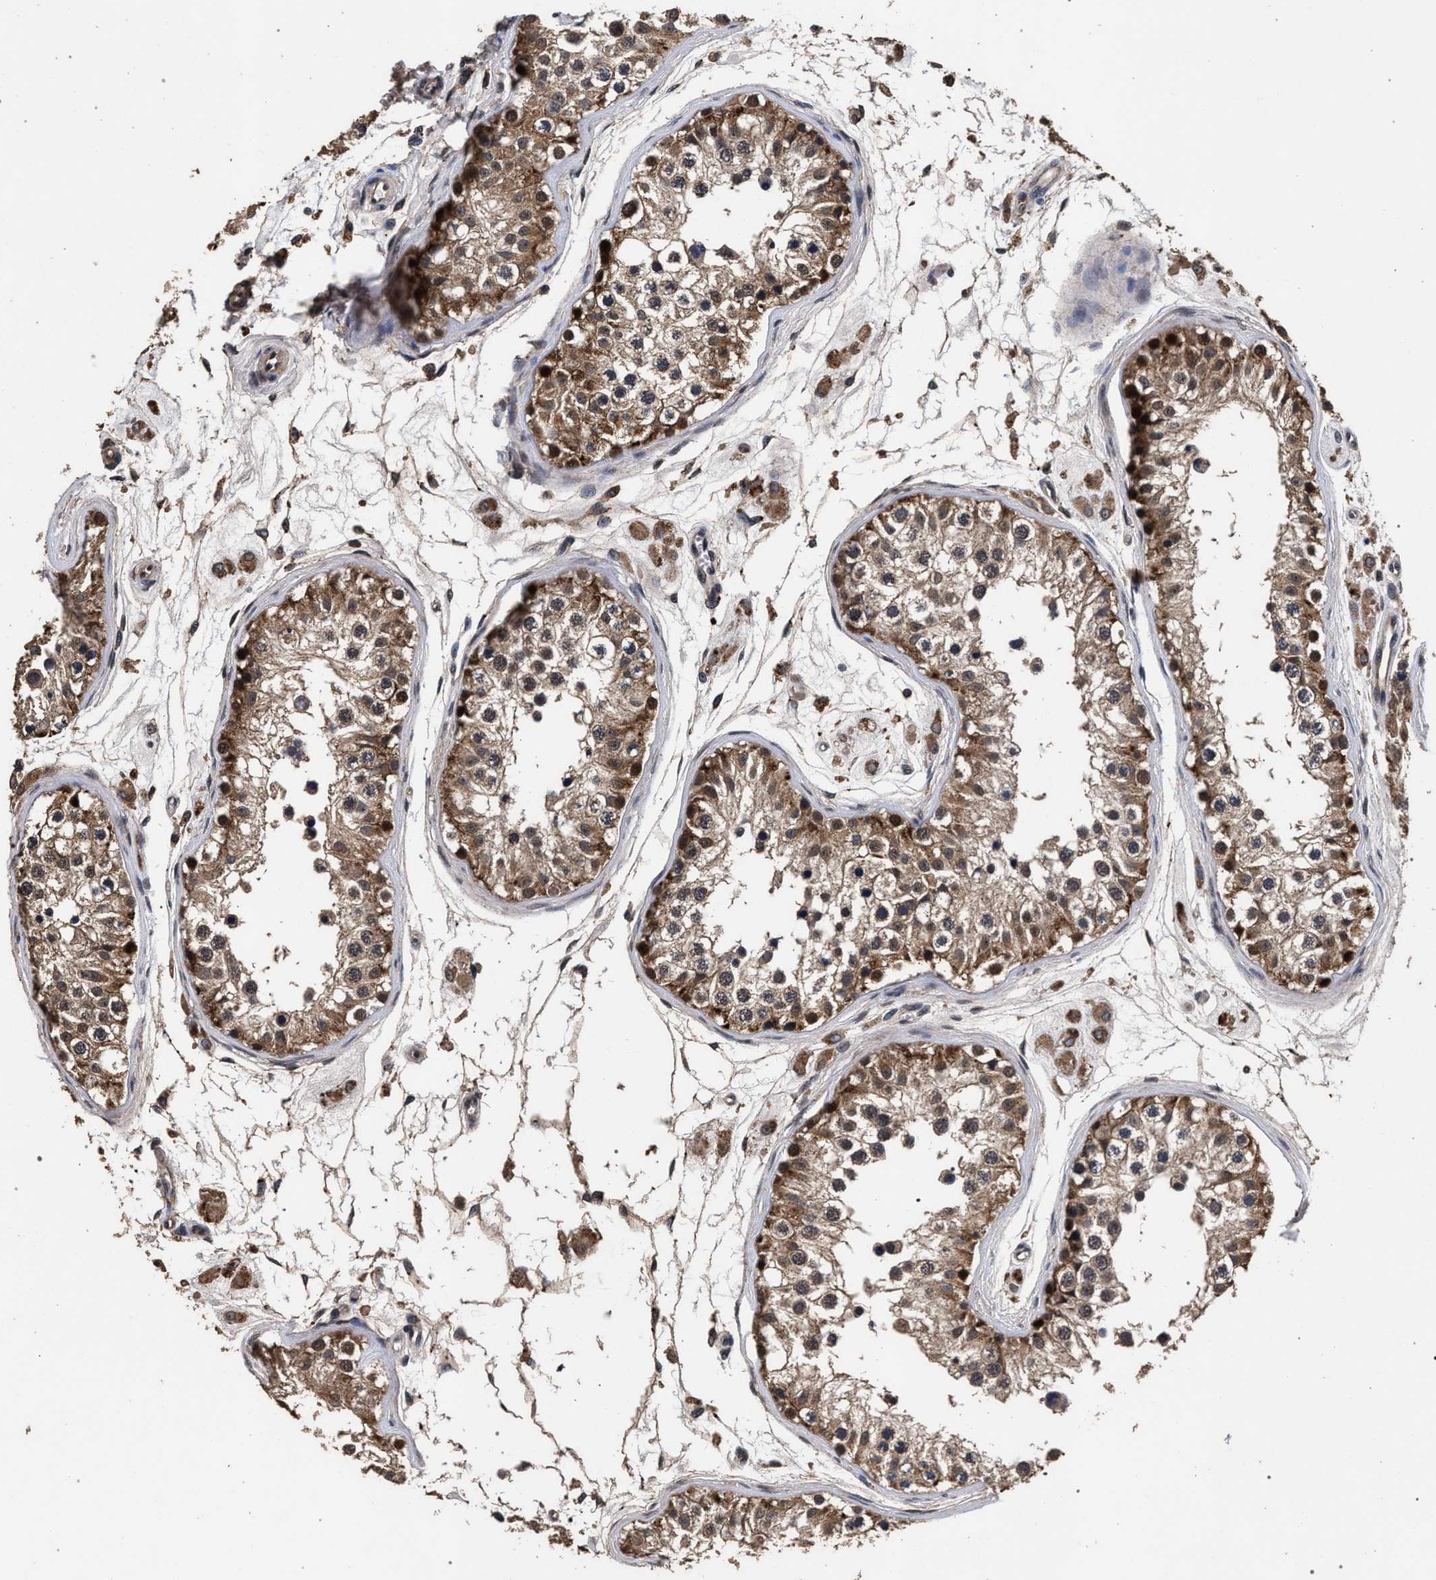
{"staining": {"intensity": "moderate", "quantity": ">75%", "location": "cytoplasmic/membranous"}, "tissue": "testis", "cell_type": "Cells in seminiferous ducts", "image_type": "normal", "snomed": [{"axis": "morphology", "description": "Normal tissue, NOS"}, {"axis": "morphology", "description": "Adenocarcinoma, metastatic, NOS"}, {"axis": "topography", "description": "Testis"}], "caption": "This image exhibits normal testis stained with immunohistochemistry to label a protein in brown. The cytoplasmic/membranous of cells in seminiferous ducts show moderate positivity for the protein. Nuclei are counter-stained blue.", "gene": "ACOX1", "patient": {"sex": "male", "age": 26}}